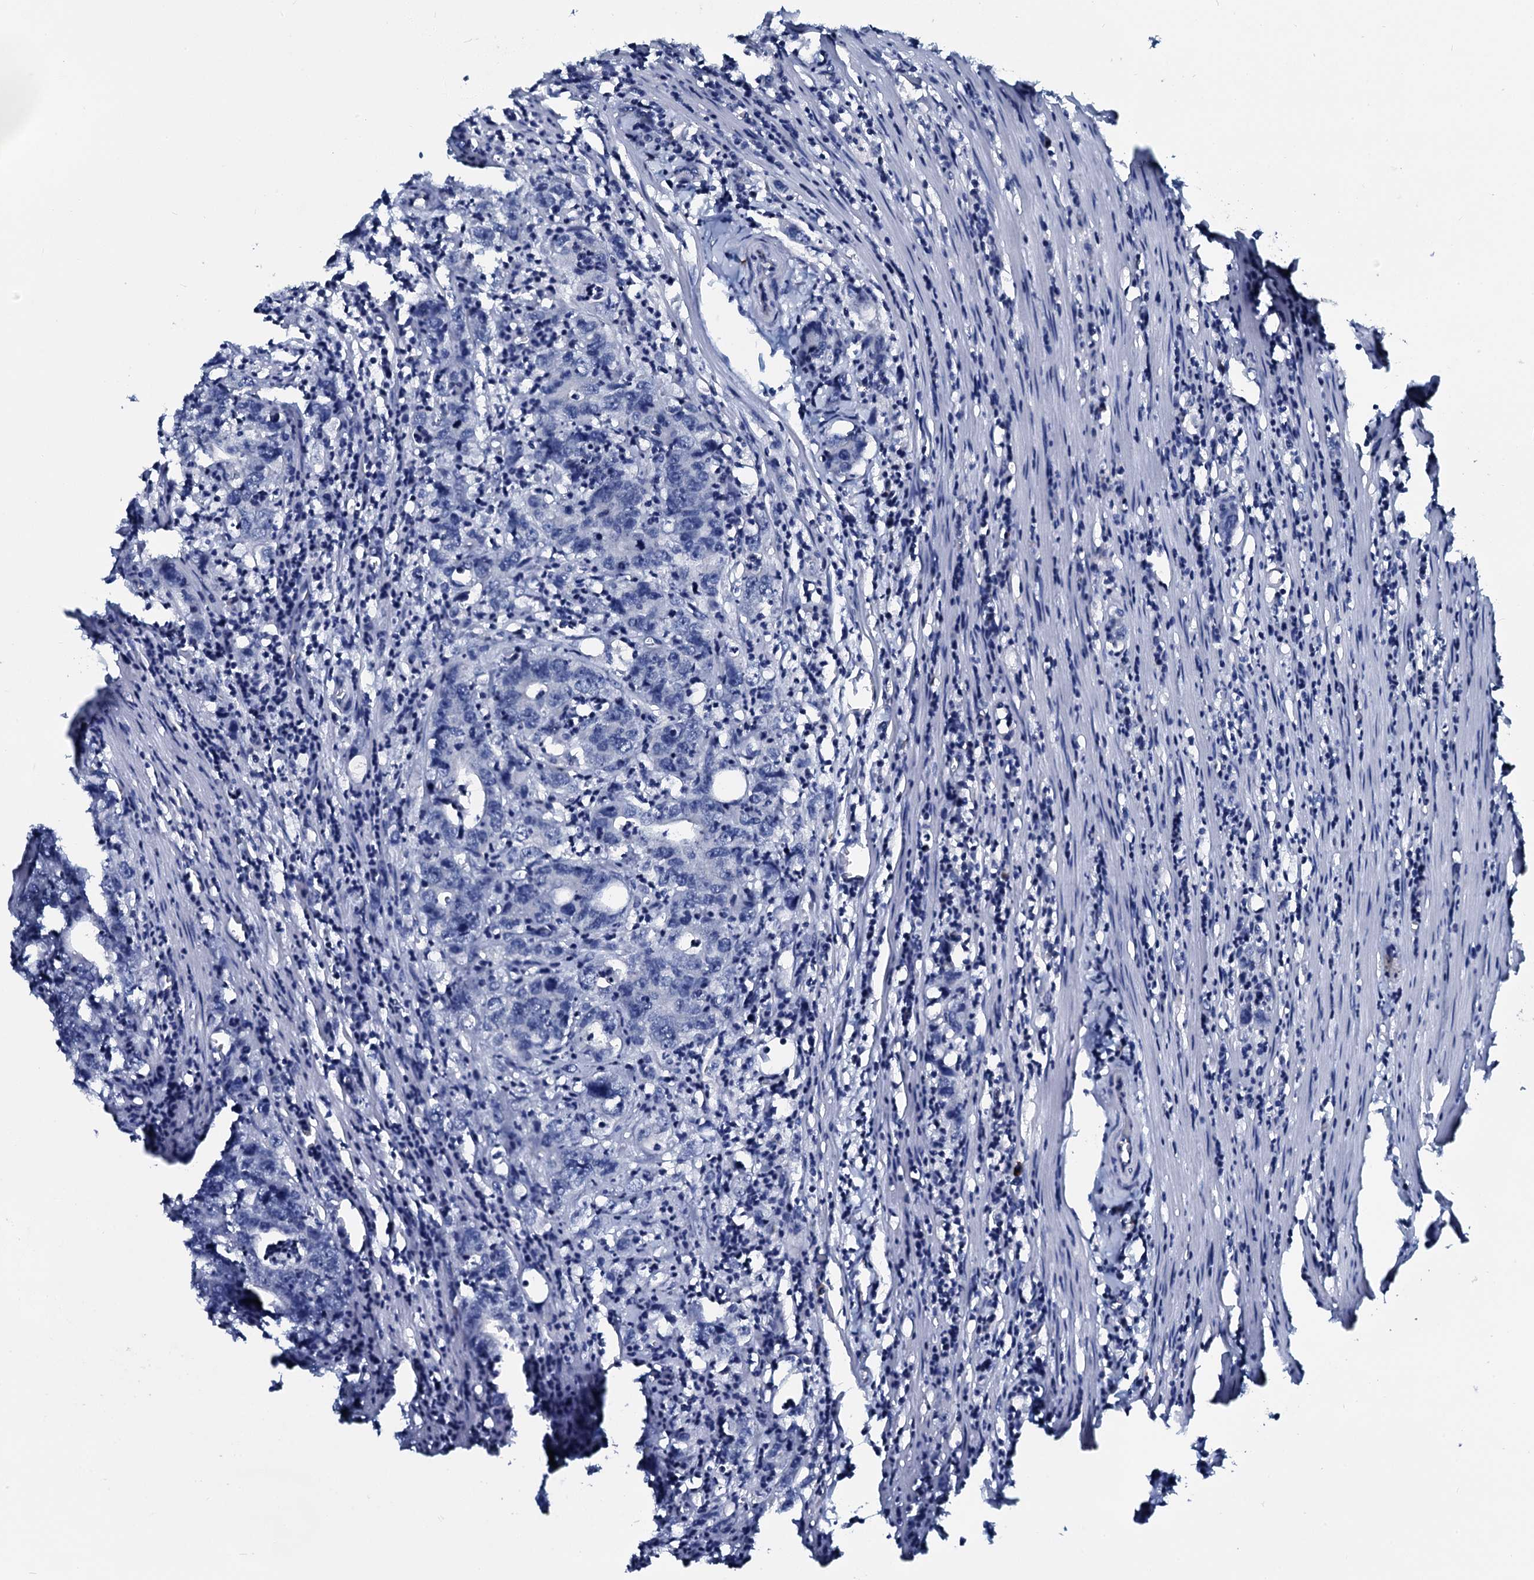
{"staining": {"intensity": "negative", "quantity": "none", "location": "none"}, "tissue": "colorectal cancer", "cell_type": "Tumor cells", "image_type": "cancer", "snomed": [{"axis": "morphology", "description": "Adenocarcinoma, NOS"}, {"axis": "topography", "description": "Colon"}], "caption": "This micrograph is of adenocarcinoma (colorectal) stained with immunohistochemistry to label a protein in brown with the nuclei are counter-stained blue. There is no staining in tumor cells.", "gene": "IL12B", "patient": {"sex": "female", "age": 75}}